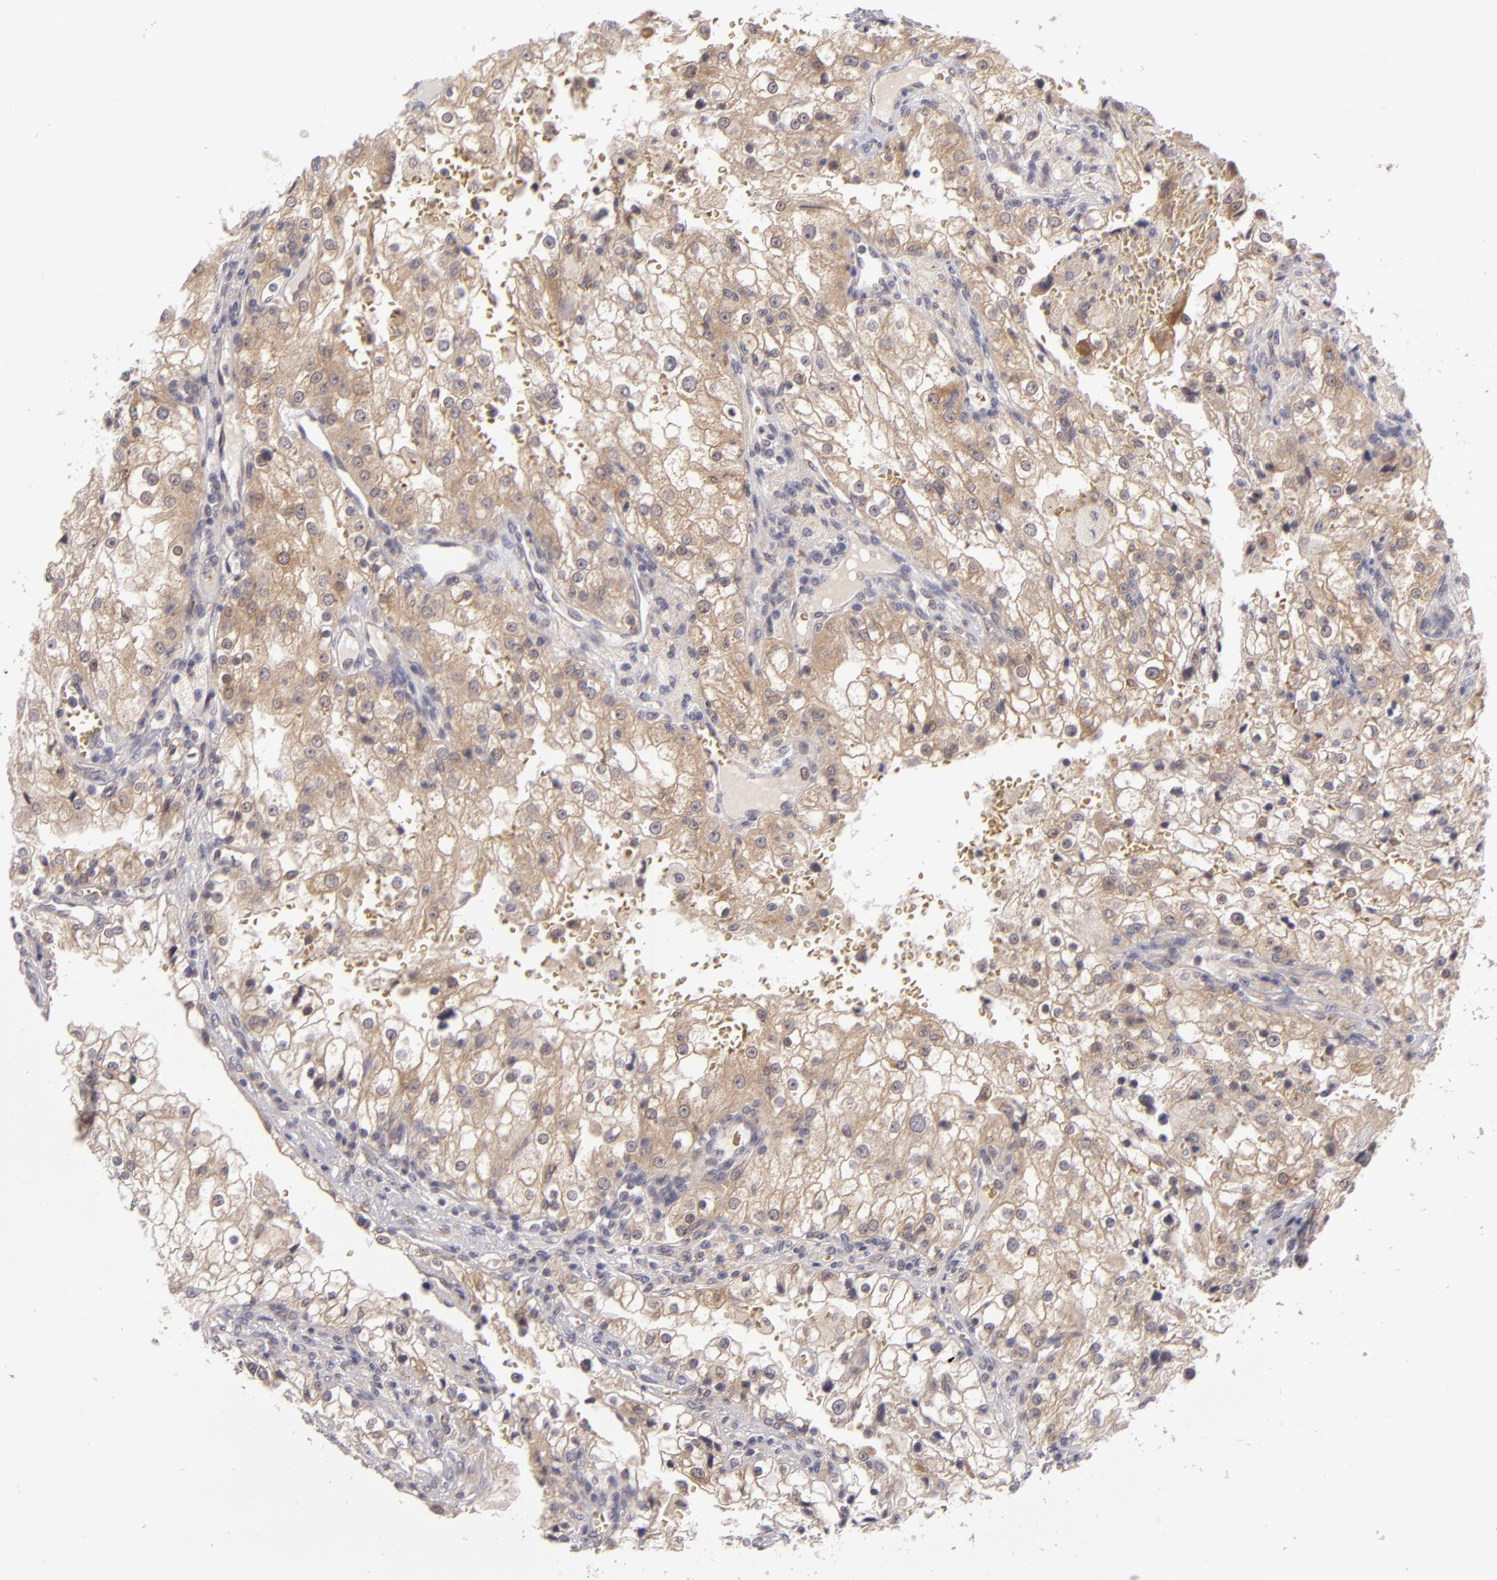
{"staining": {"intensity": "moderate", "quantity": ">75%", "location": "cytoplasmic/membranous"}, "tissue": "renal cancer", "cell_type": "Tumor cells", "image_type": "cancer", "snomed": [{"axis": "morphology", "description": "Adenocarcinoma, NOS"}, {"axis": "topography", "description": "Kidney"}], "caption": "Immunohistochemistry (IHC) of human renal cancer (adenocarcinoma) exhibits medium levels of moderate cytoplasmic/membranous staining in approximately >75% of tumor cells.", "gene": "SH2D4A", "patient": {"sex": "female", "age": 74}}